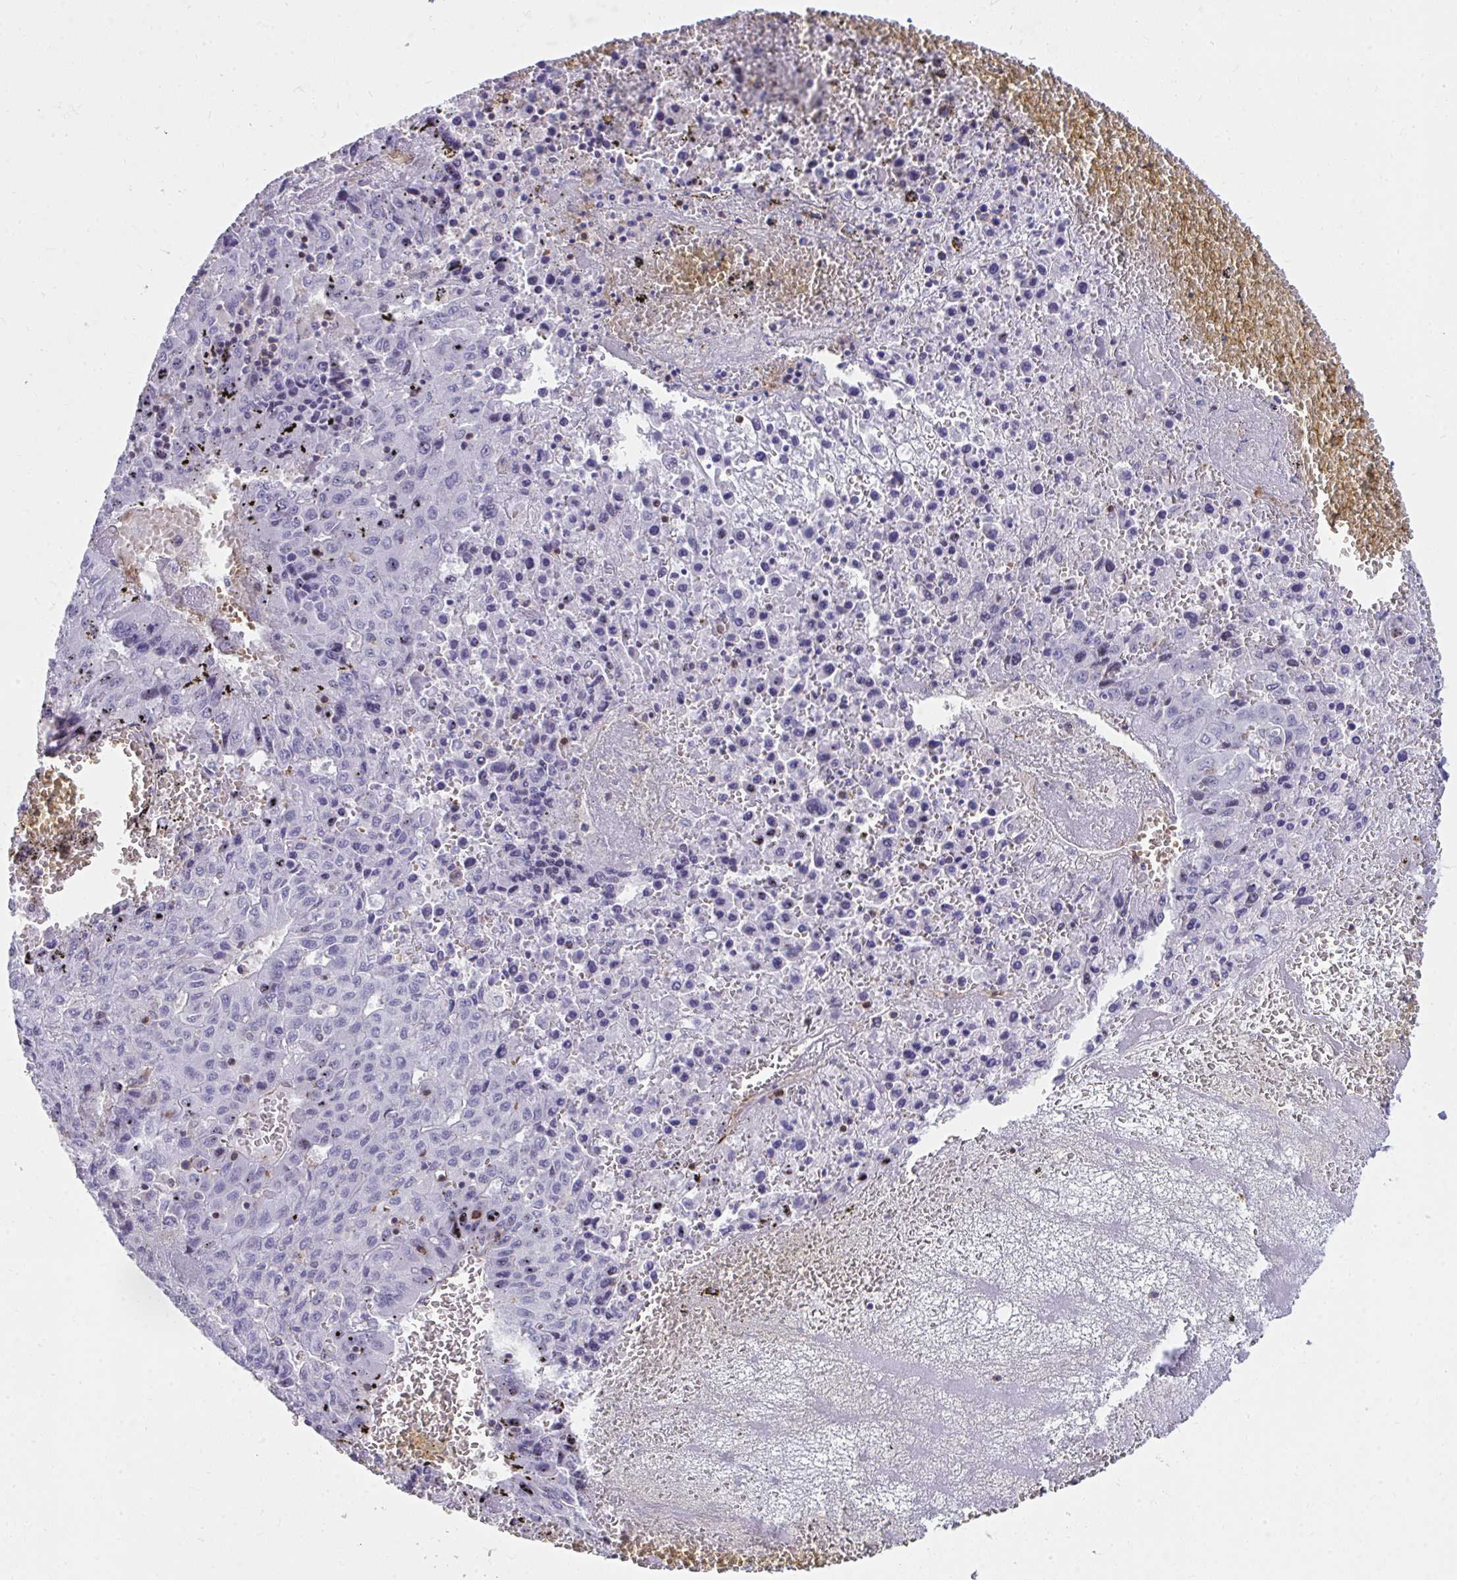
{"staining": {"intensity": "negative", "quantity": "none", "location": "none"}, "tissue": "liver cancer", "cell_type": "Tumor cells", "image_type": "cancer", "snomed": [{"axis": "morphology", "description": "Carcinoma, Hepatocellular, NOS"}, {"axis": "topography", "description": "Liver"}], "caption": "High power microscopy histopathology image of an immunohistochemistry photomicrograph of hepatocellular carcinoma (liver), revealing no significant staining in tumor cells. (Immunohistochemistry (ihc), brightfield microscopy, high magnification).", "gene": "FOXN3", "patient": {"sex": "female", "age": 53}}